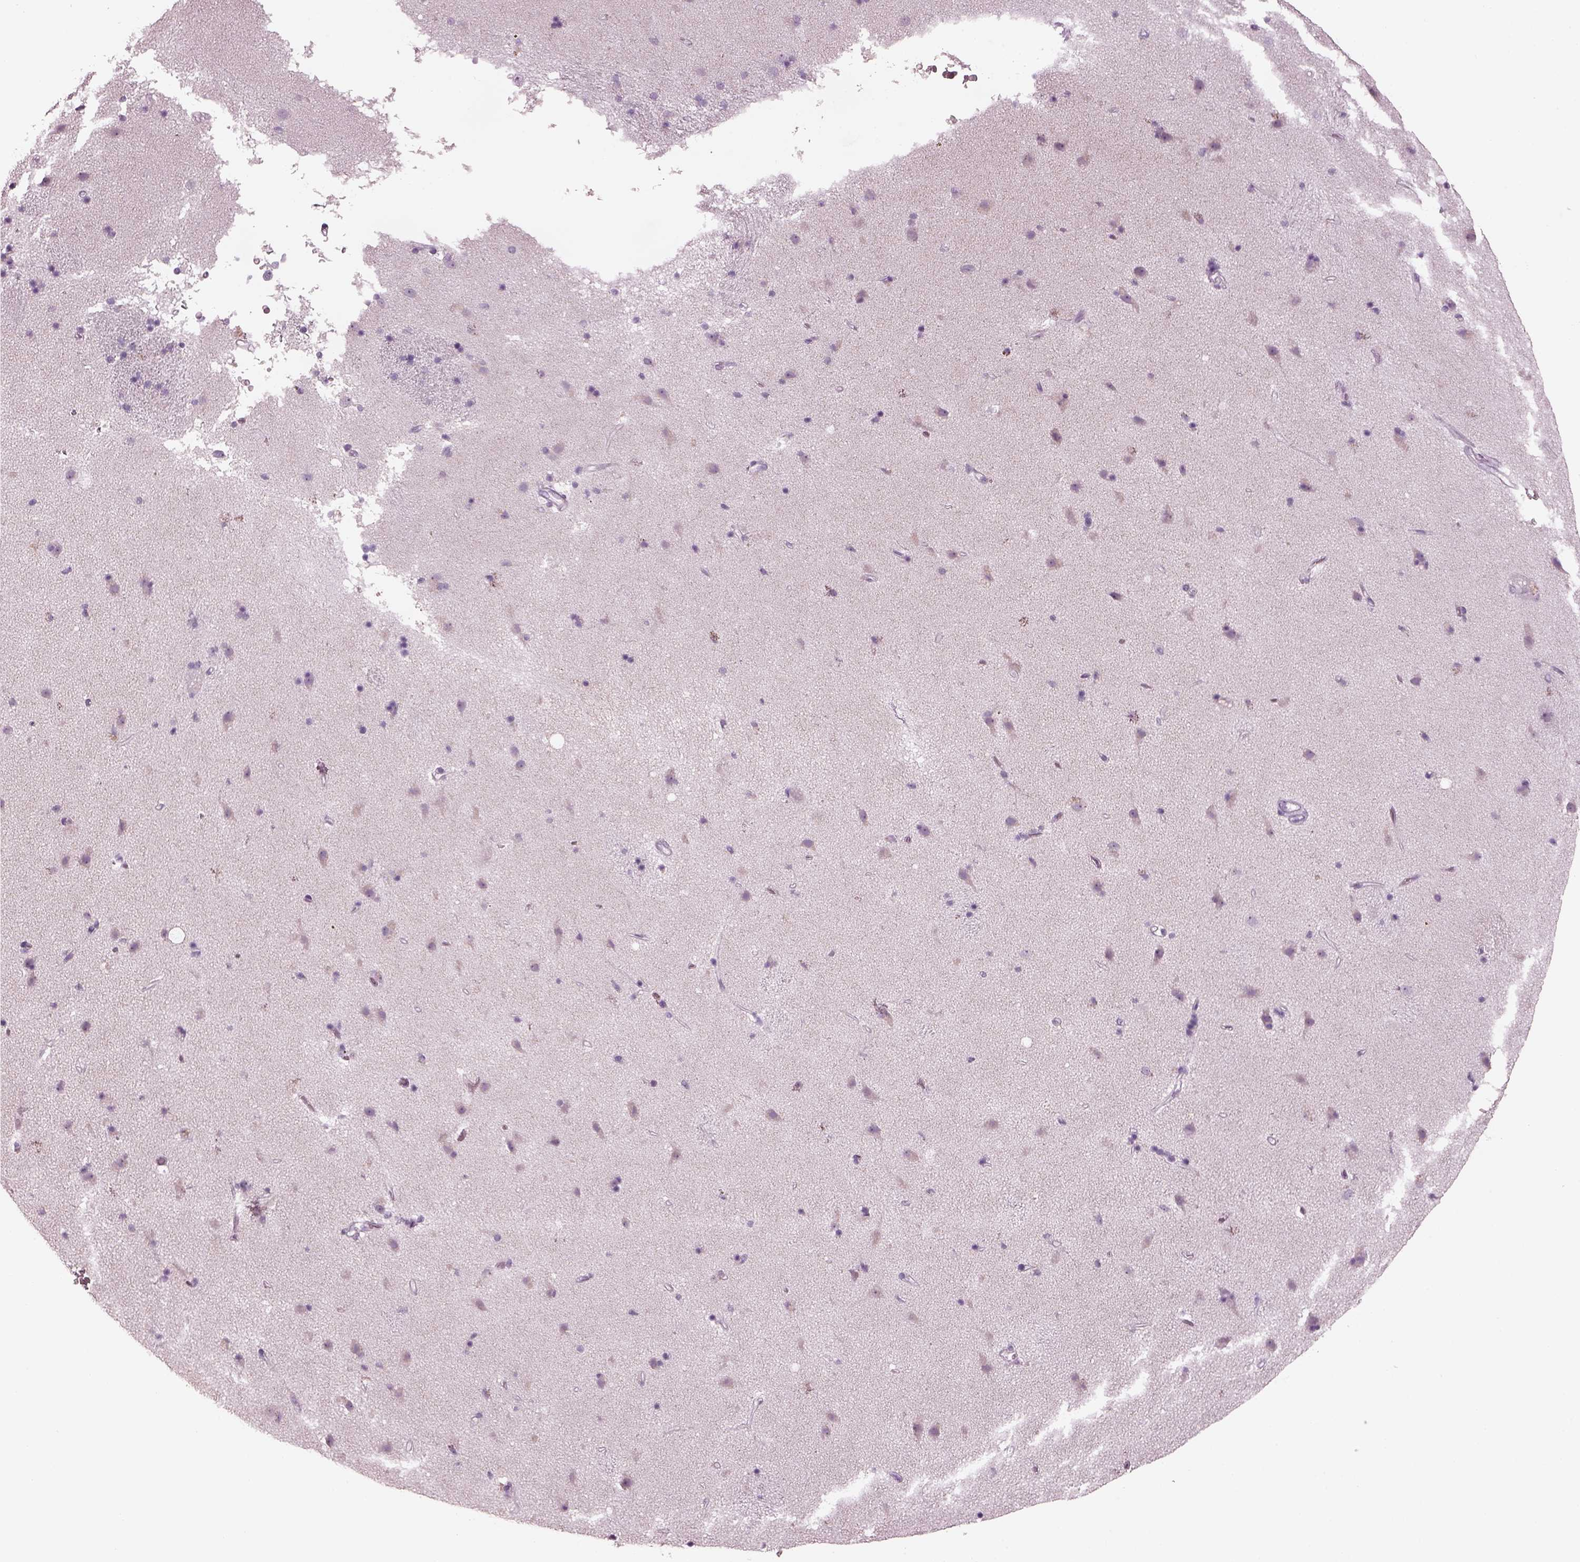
{"staining": {"intensity": "negative", "quantity": "none", "location": "none"}, "tissue": "caudate", "cell_type": "Glial cells", "image_type": "normal", "snomed": [{"axis": "morphology", "description": "Normal tissue, NOS"}, {"axis": "topography", "description": "Lateral ventricle wall"}], "caption": "Glial cells show no significant staining in normal caudate. (Brightfield microscopy of DAB (3,3'-diaminobenzidine) immunohistochemistry (IHC) at high magnification).", "gene": "PDC", "patient": {"sex": "female", "age": 71}}